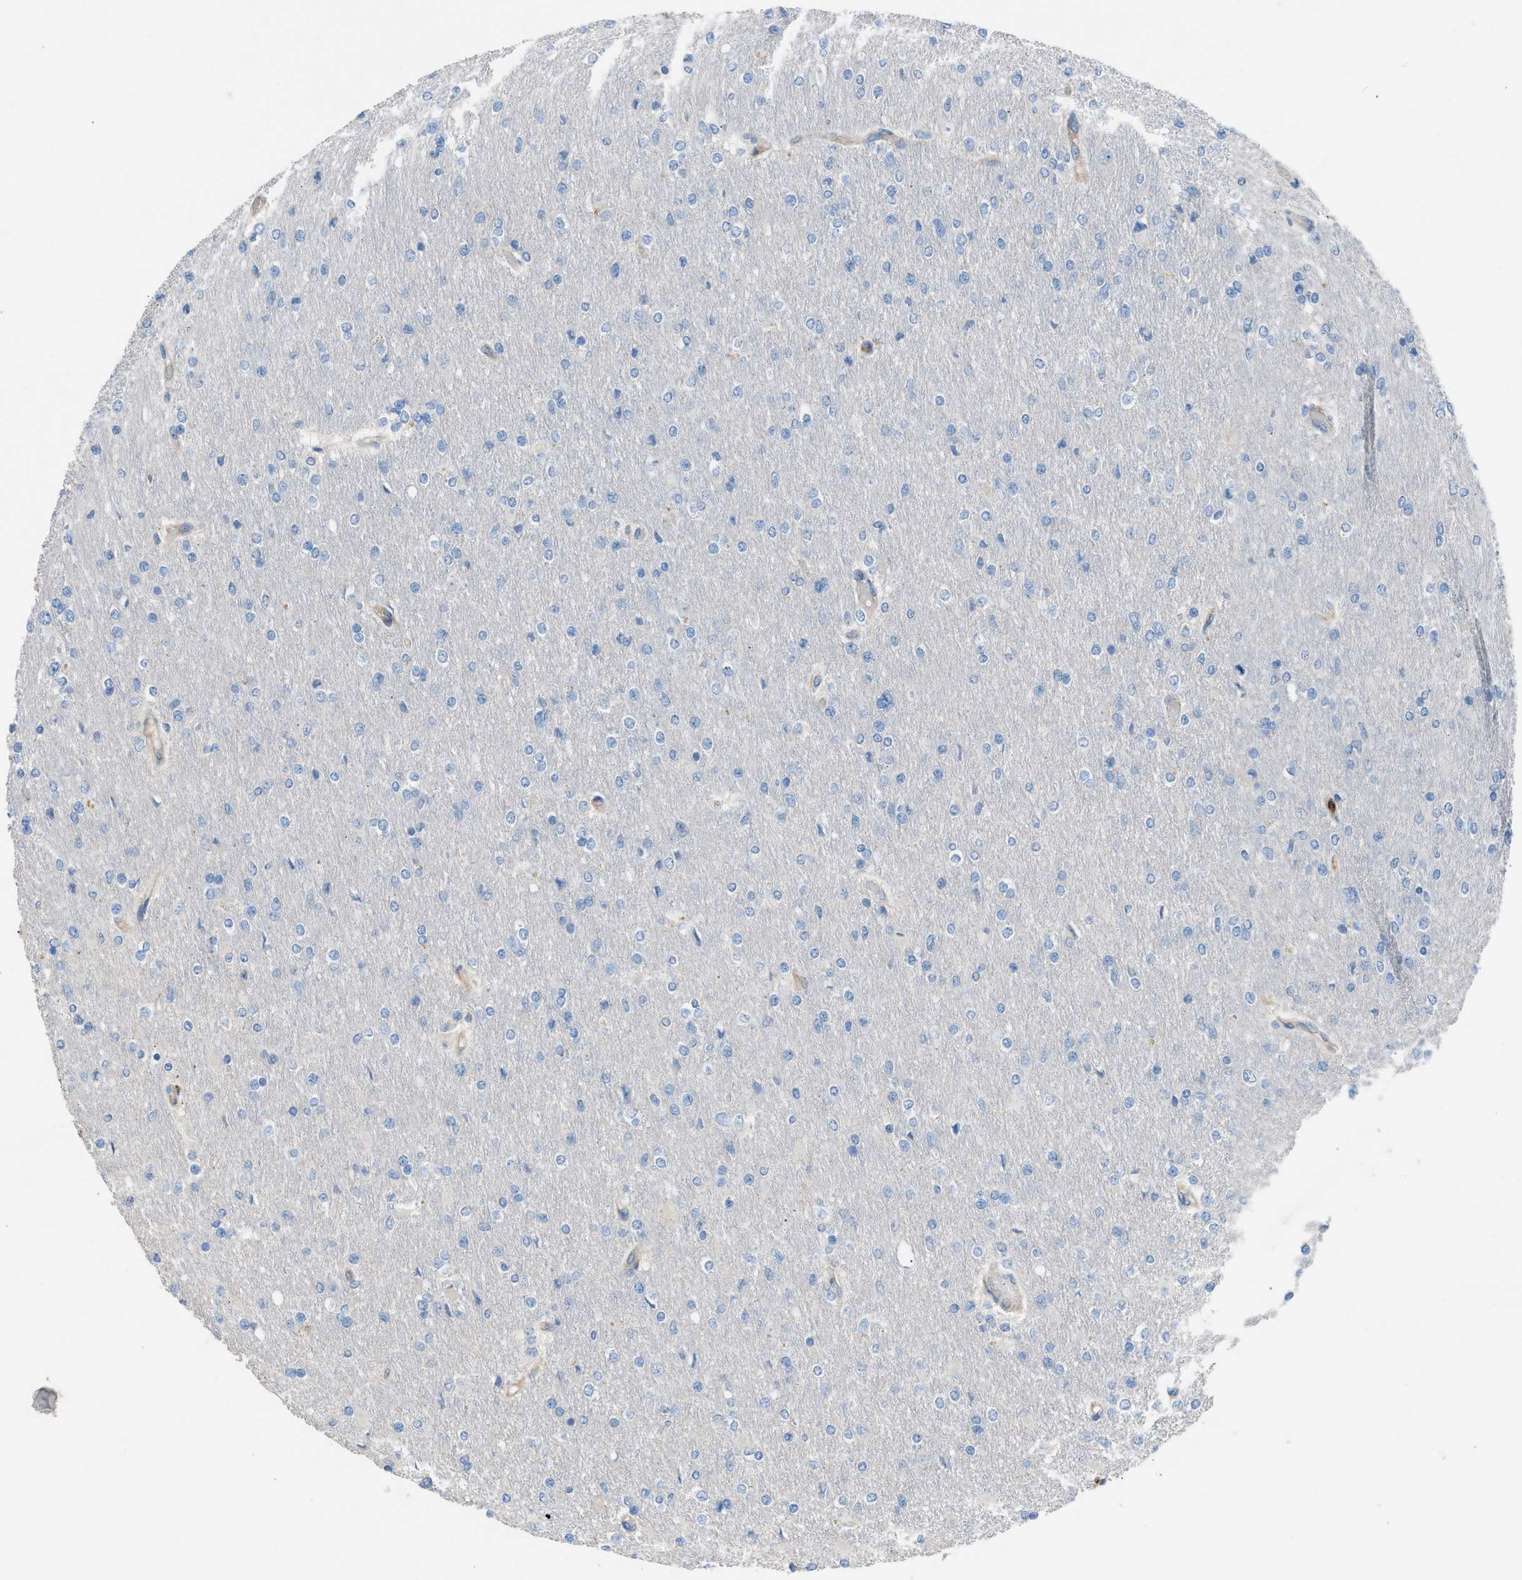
{"staining": {"intensity": "negative", "quantity": "none", "location": "none"}, "tissue": "glioma", "cell_type": "Tumor cells", "image_type": "cancer", "snomed": [{"axis": "morphology", "description": "Glioma, malignant, High grade"}, {"axis": "topography", "description": "Cerebral cortex"}], "caption": "This histopathology image is of malignant high-grade glioma stained with immunohistochemistry to label a protein in brown with the nuclei are counter-stained blue. There is no positivity in tumor cells.", "gene": "DYSF", "patient": {"sex": "female", "age": 36}}